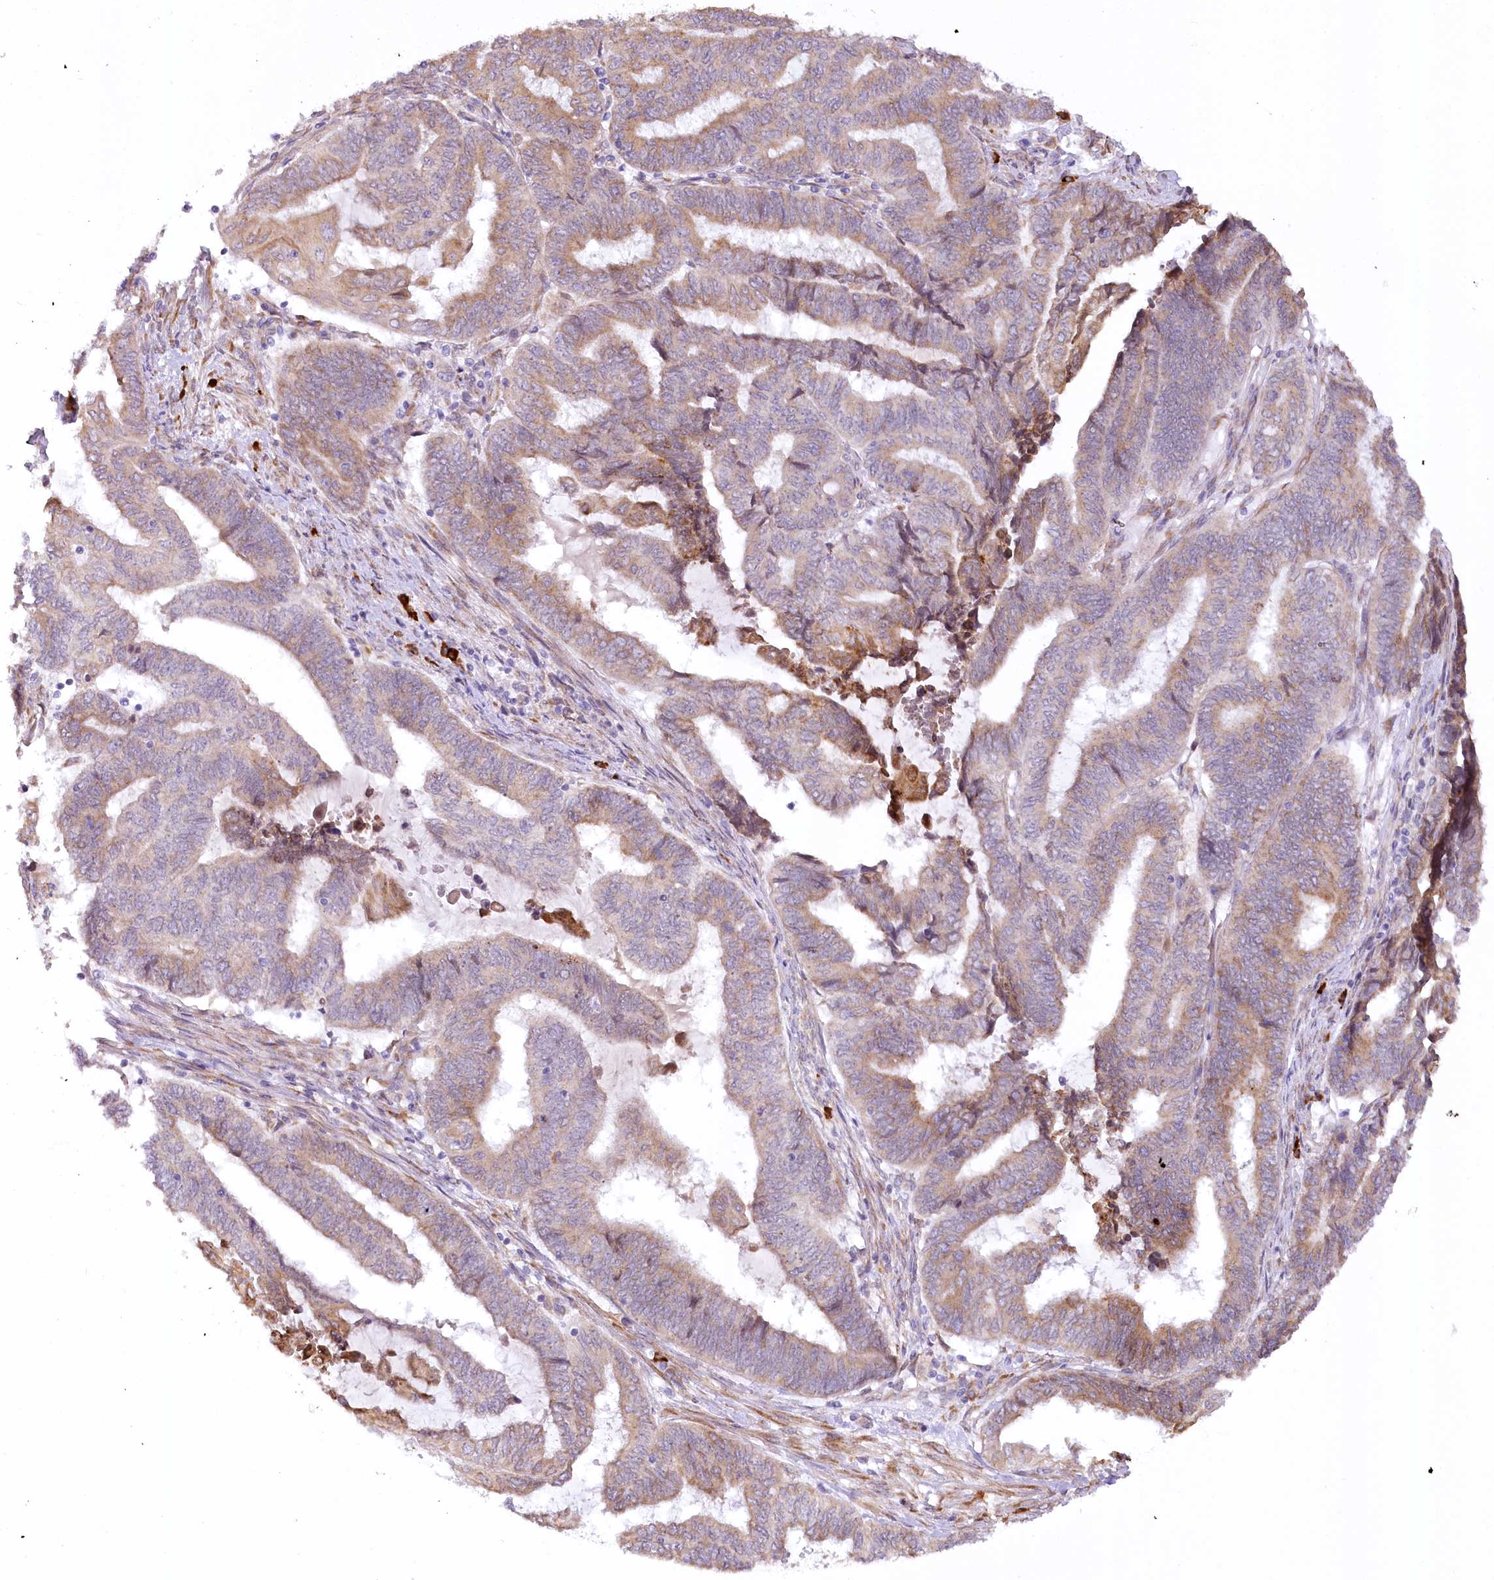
{"staining": {"intensity": "moderate", "quantity": "25%-75%", "location": "cytoplasmic/membranous"}, "tissue": "endometrial cancer", "cell_type": "Tumor cells", "image_type": "cancer", "snomed": [{"axis": "morphology", "description": "Adenocarcinoma, NOS"}, {"axis": "topography", "description": "Uterus"}, {"axis": "topography", "description": "Endometrium"}], "caption": "This is an image of immunohistochemistry staining of adenocarcinoma (endometrial), which shows moderate positivity in the cytoplasmic/membranous of tumor cells.", "gene": "NCKAP5", "patient": {"sex": "female", "age": 70}}